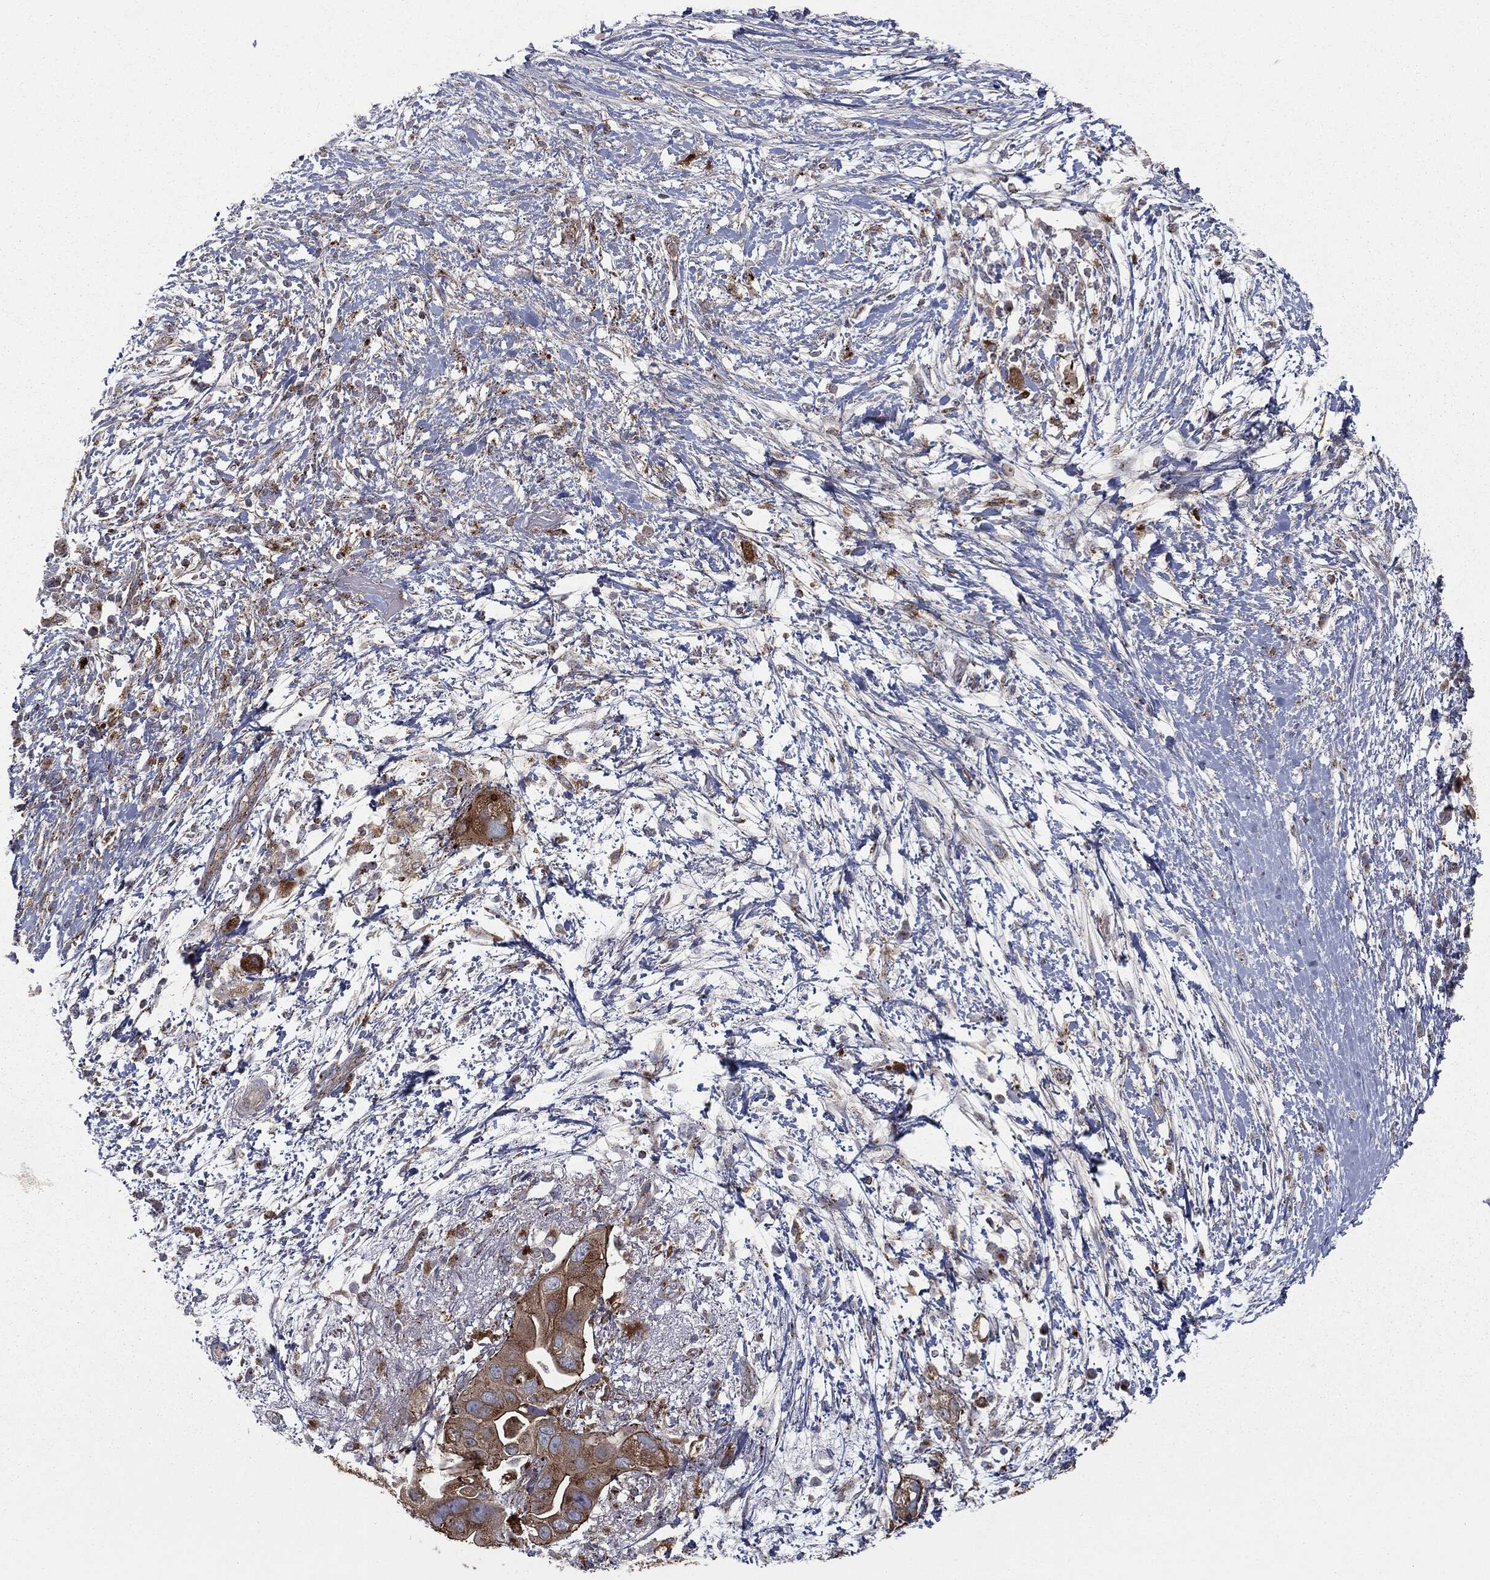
{"staining": {"intensity": "moderate", "quantity": ">75%", "location": "cytoplasmic/membranous"}, "tissue": "pancreatic cancer", "cell_type": "Tumor cells", "image_type": "cancer", "snomed": [{"axis": "morphology", "description": "Adenocarcinoma, NOS"}, {"axis": "topography", "description": "Pancreas"}], "caption": "IHC micrograph of neoplastic tissue: human pancreatic cancer (adenocarcinoma) stained using immunohistochemistry reveals medium levels of moderate protein expression localized specifically in the cytoplasmic/membranous of tumor cells, appearing as a cytoplasmic/membranous brown color.", "gene": "CTSA", "patient": {"sex": "female", "age": 72}}